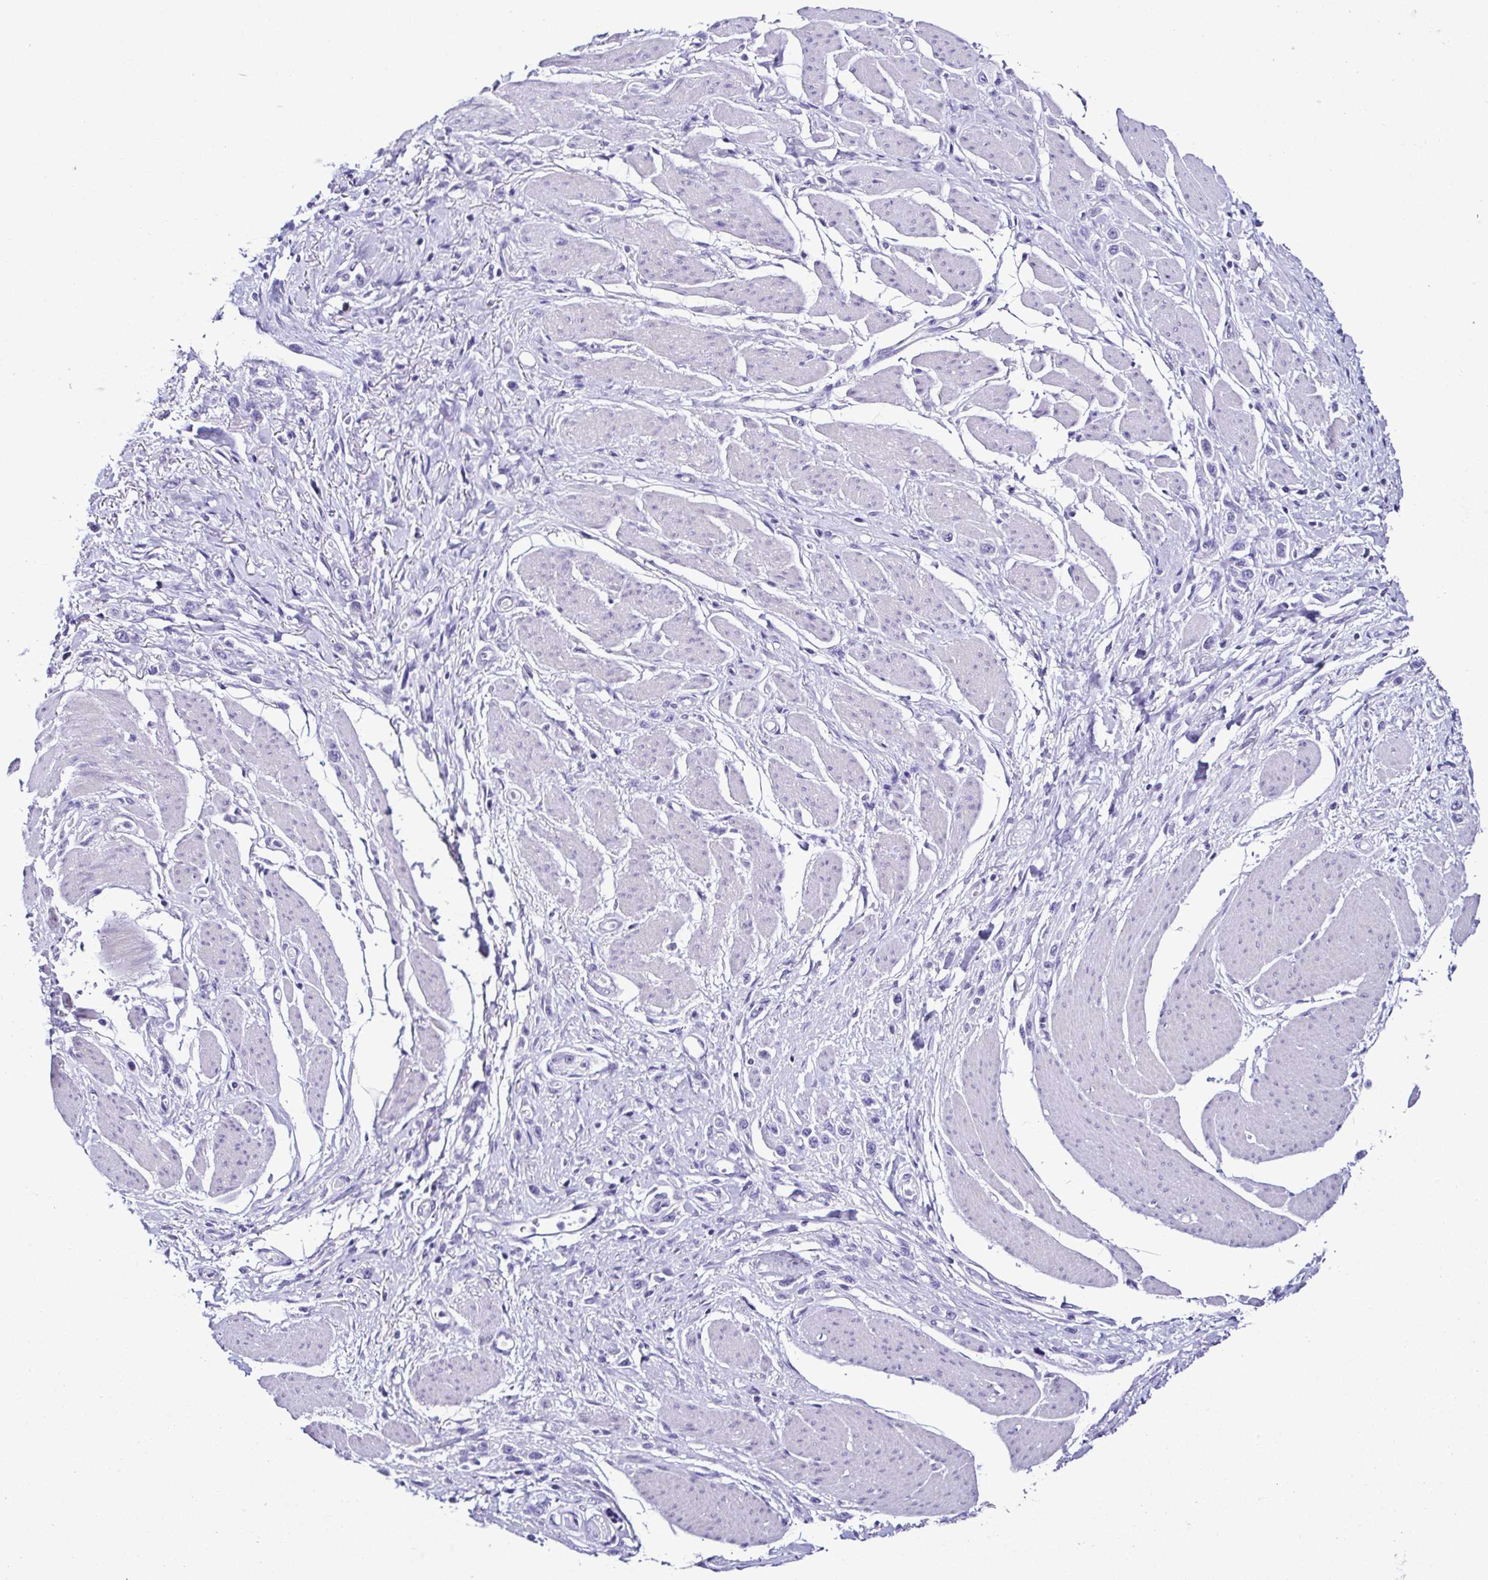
{"staining": {"intensity": "negative", "quantity": "none", "location": "none"}, "tissue": "stomach cancer", "cell_type": "Tumor cells", "image_type": "cancer", "snomed": [{"axis": "morphology", "description": "Adenocarcinoma, NOS"}, {"axis": "topography", "description": "Stomach"}], "caption": "The histopathology image reveals no significant staining in tumor cells of stomach cancer (adenocarcinoma). (Stains: DAB IHC with hematoxylin counter stain, Microscopy: brightfield microscopy at high magnification).", "gene": "SRL", "patient": {"sex": "female", "age": 65}}